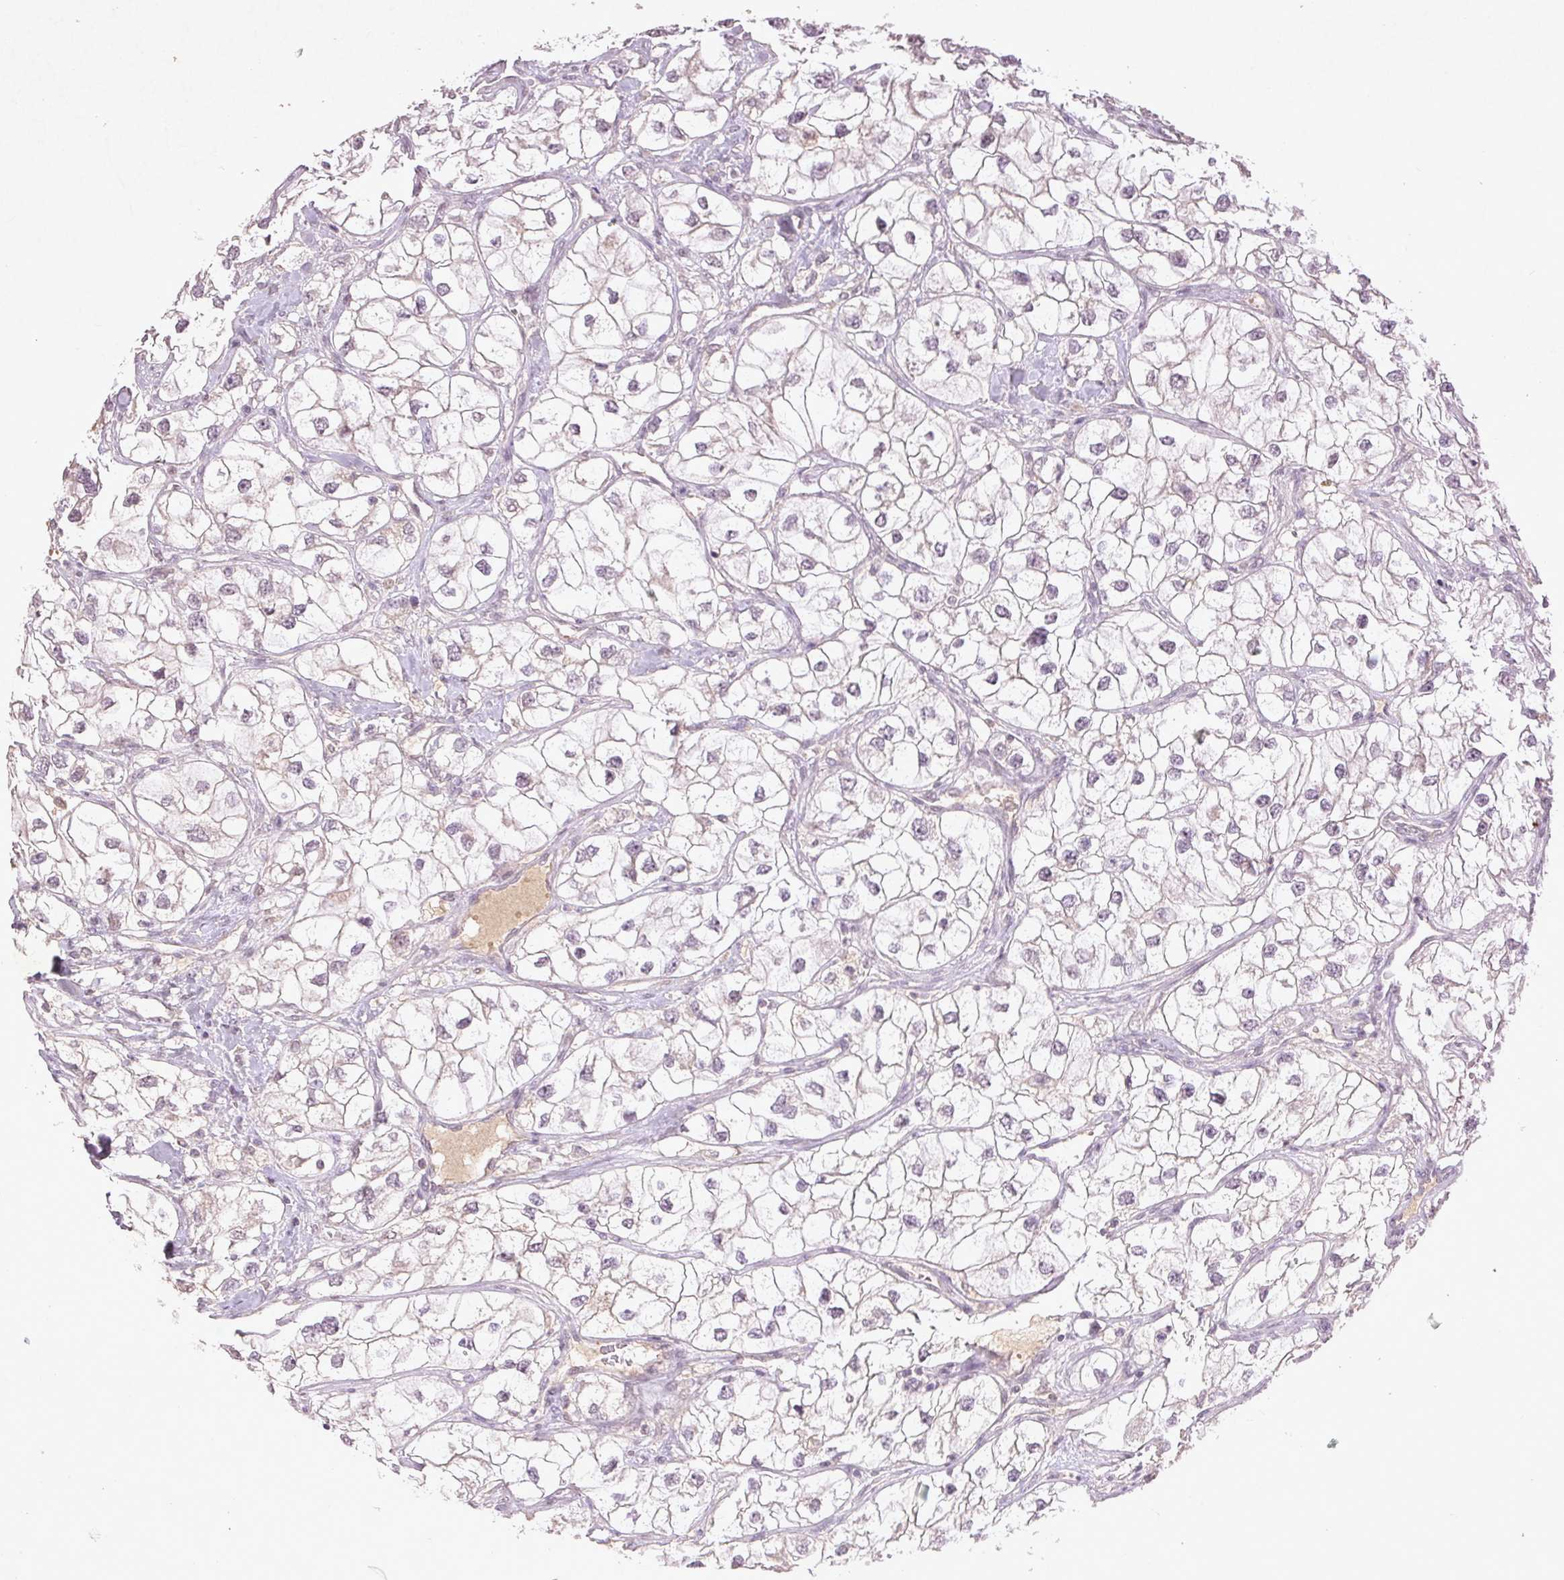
{"staining": {"intensity": "negative", "quantity": "none", "location": "none"}, "tissue": "renal cancer", "cell_type": "Tumor cells", "image_type": "cancer", "snomed": [{"axis": "morphology", "description": "Adenocarcinoma, NOS"}, {"axis": "topography", "description": "Kidney"}], "caption": "DAB (3,3'-diaminobenzidine) immunohistochemical staining of renal adenocarcinoma reveals no significant expression in tumor cells.", "gene": "FAM168B", "patient": {"sex": "male", "age": 59}}